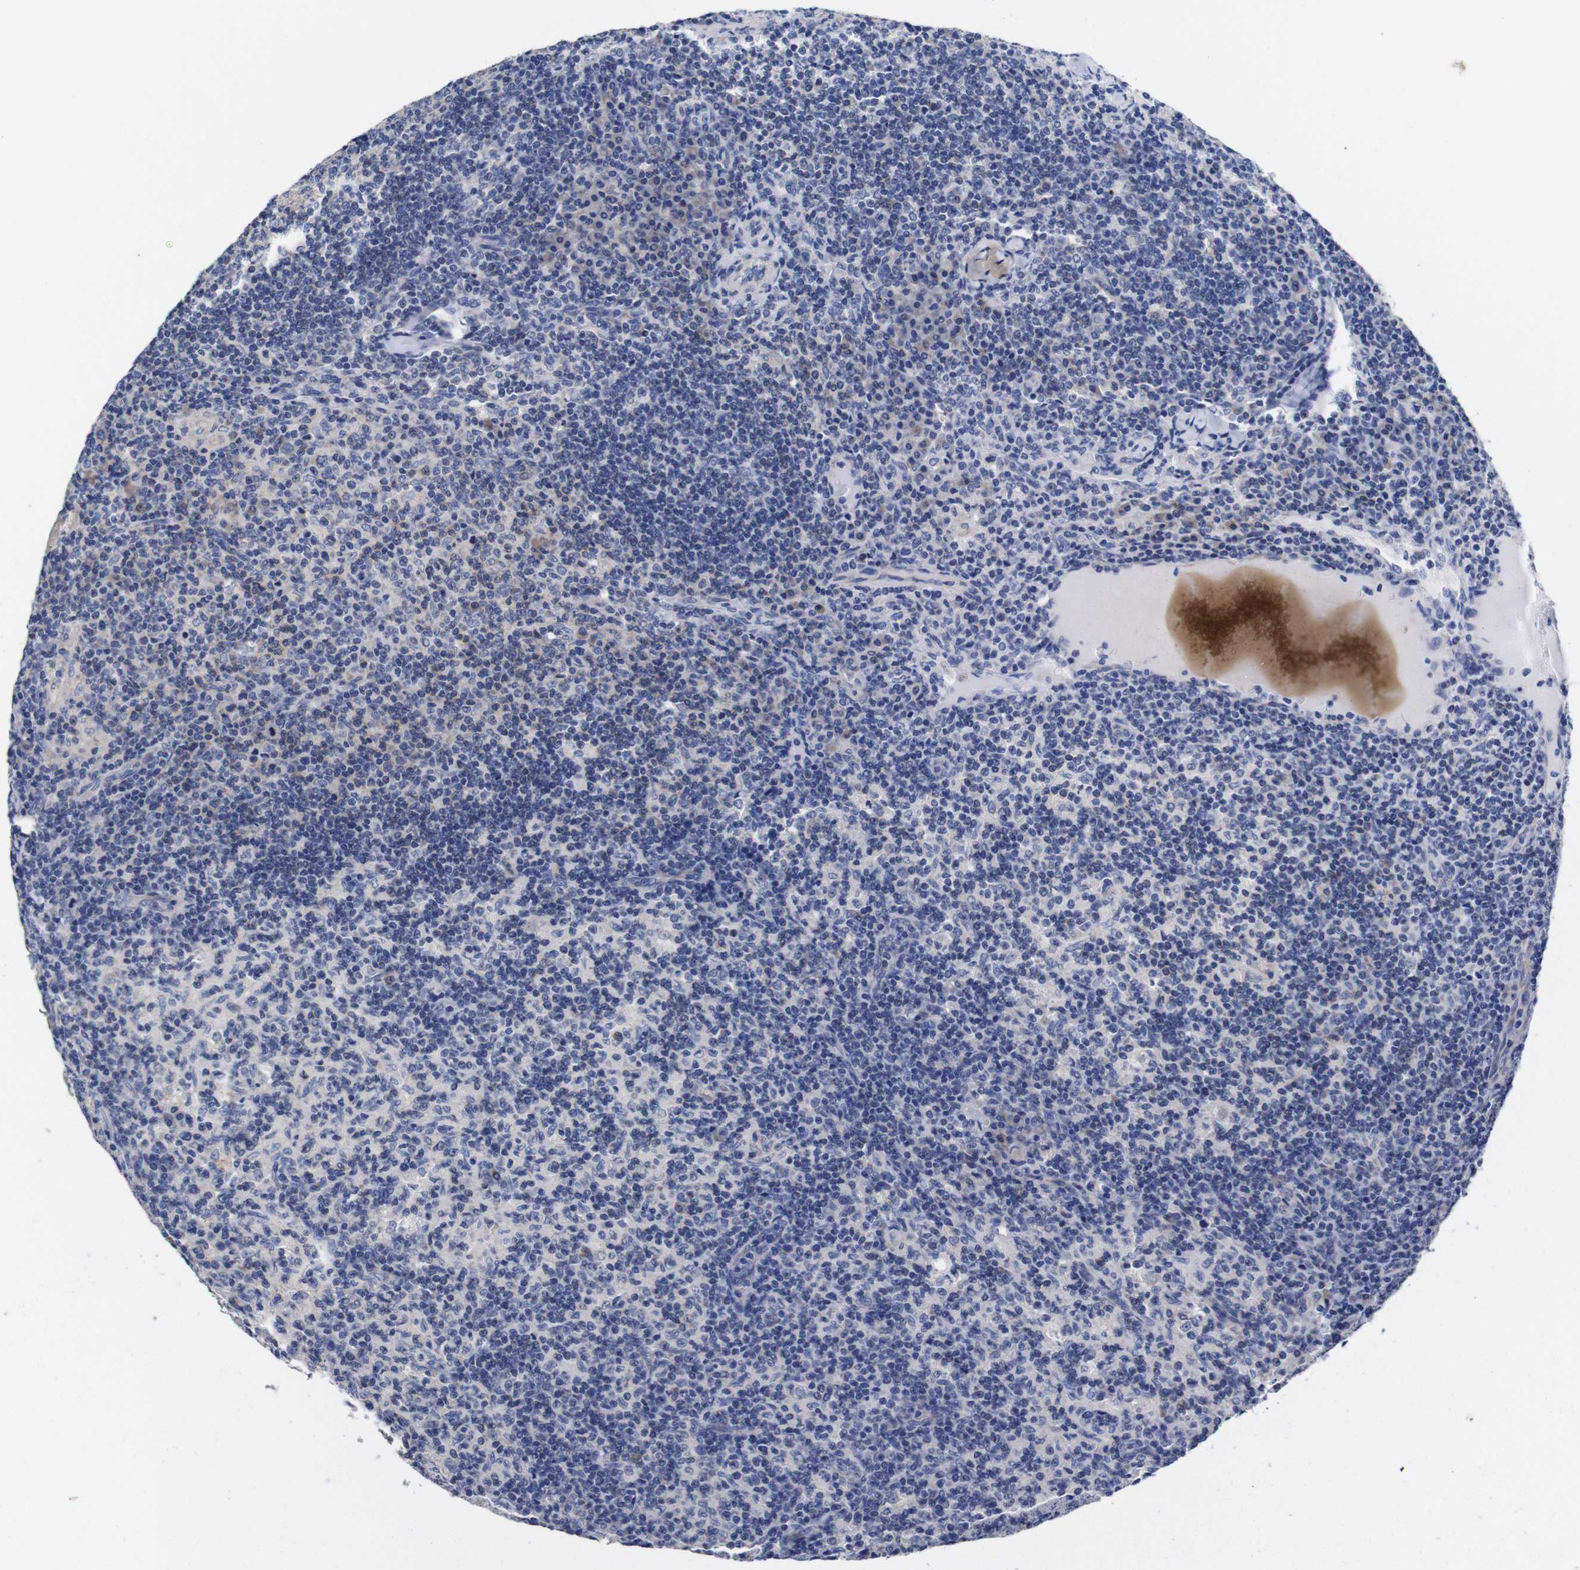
{"staining": {"intensity": "negative", "quantity": "none", "location": "none"}, "tissue": "lymph node", "cell_type": "Germinal center cells", "image_type": "normal", "snomed": [{"axis": "morphology", "description": "Normal tissue, NOS"}, {"axis": "morphology", "description": "Inflammation, NOS"}, {"axis": "topography", "description": "Lymph node"}], "caption": "The image demonstrates no staining of germinal center cells in benign lymph node.", "gene": "OPN3", "patient": {"sex": "male", "age": 55}}